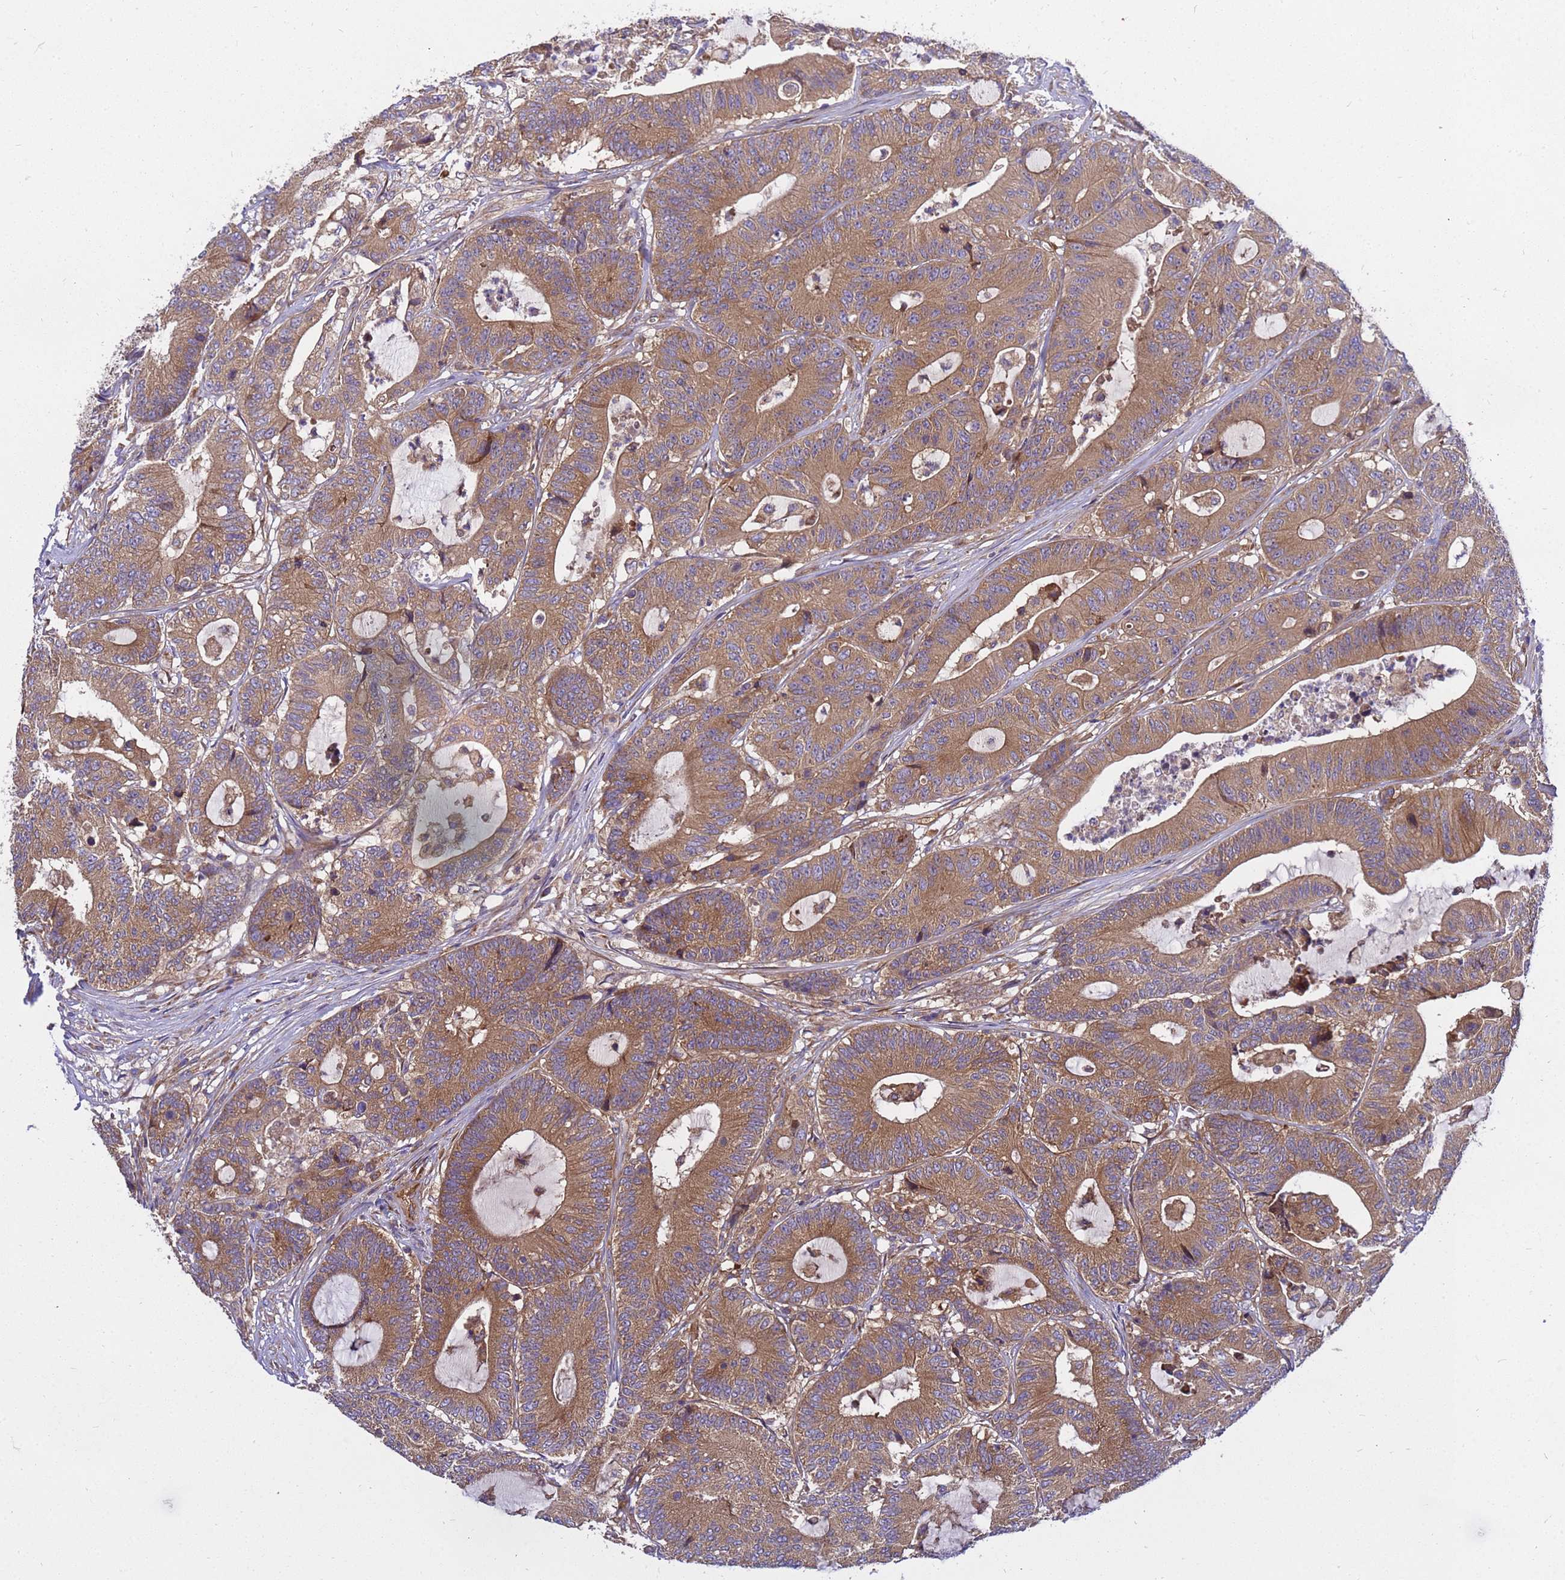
{"staining": {"intensity": "moderate", "quantity": ">75%", "location": "cytoplasmic/membranous"}, "tissue": "colorectal cancer", "cell_type": "Tumor cells", "image_type": "cancer", "snomed": [{"axis": "morphology", "description": "Adenocarcinoma, NOS"}, {"axis": "topography", "description": "Colon"}], "caption": "A brown stain highlights moderate cytoplasmic/membranous staining of a protein in adenocarcinoma (colorectal) tumor cells.", "gene": "BECN1", "patient": {"sex": "female", "age": 84}}